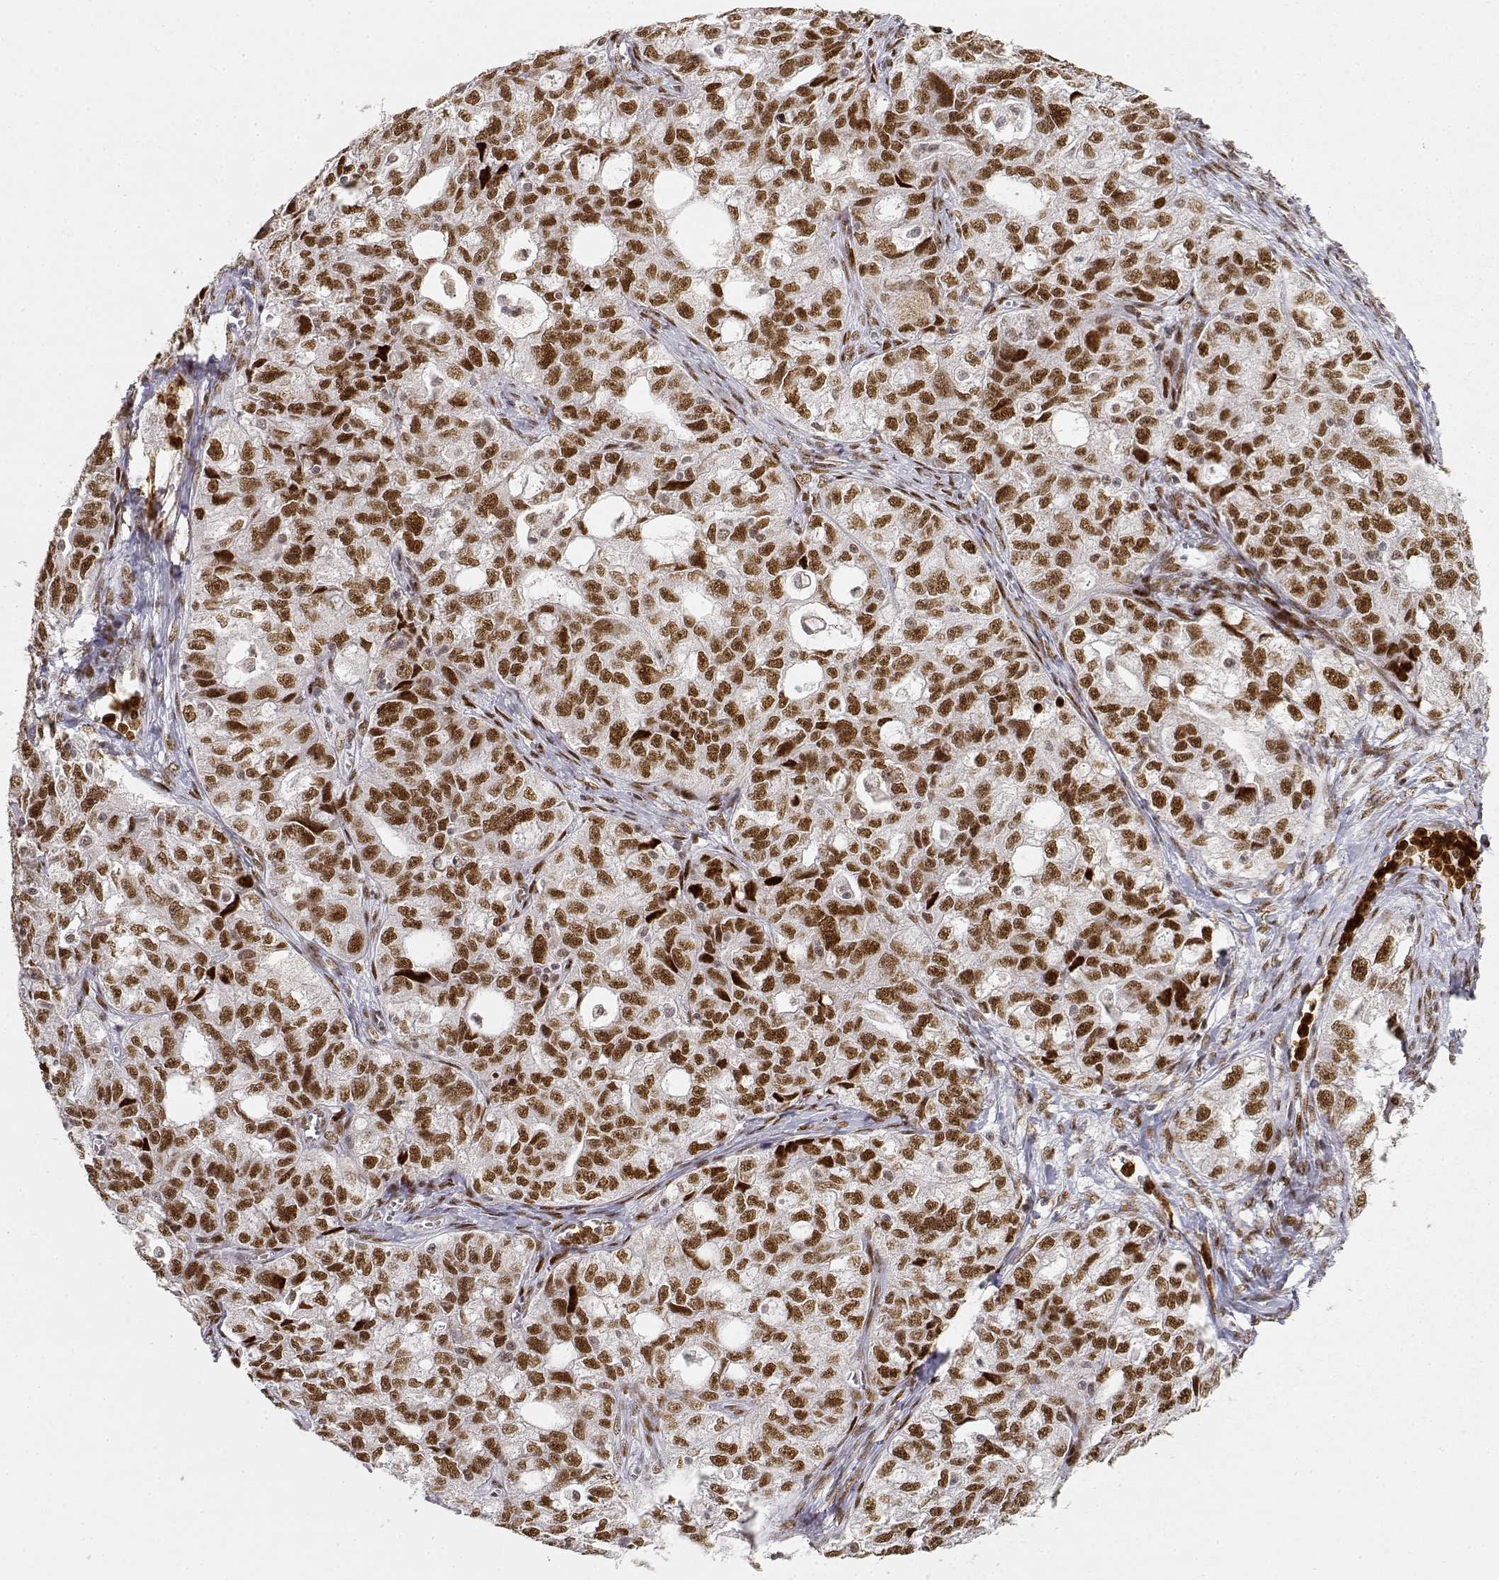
{"staining": {"intensity": "moderate", "quantity": ">75%", "location": "nuclear"}, "tissue": "ovarian cancer", "cell_type": "Tumor cells", "image_type": "cancer", "snomed": [{"axis": "morphology", "description": "Cystadenocarcinoma, serous, NOS"}, {"axis": "topography", "description": "Ovary"}], "caption": "Immunohistochemical staining of ovarian cancer (serous cystadenocarcinoma) displays moderate nuclear protein positivity in approximately >75% of tumor cells.", "gene": "RSF1", "patient": {"sex": "female", "age": 51}}